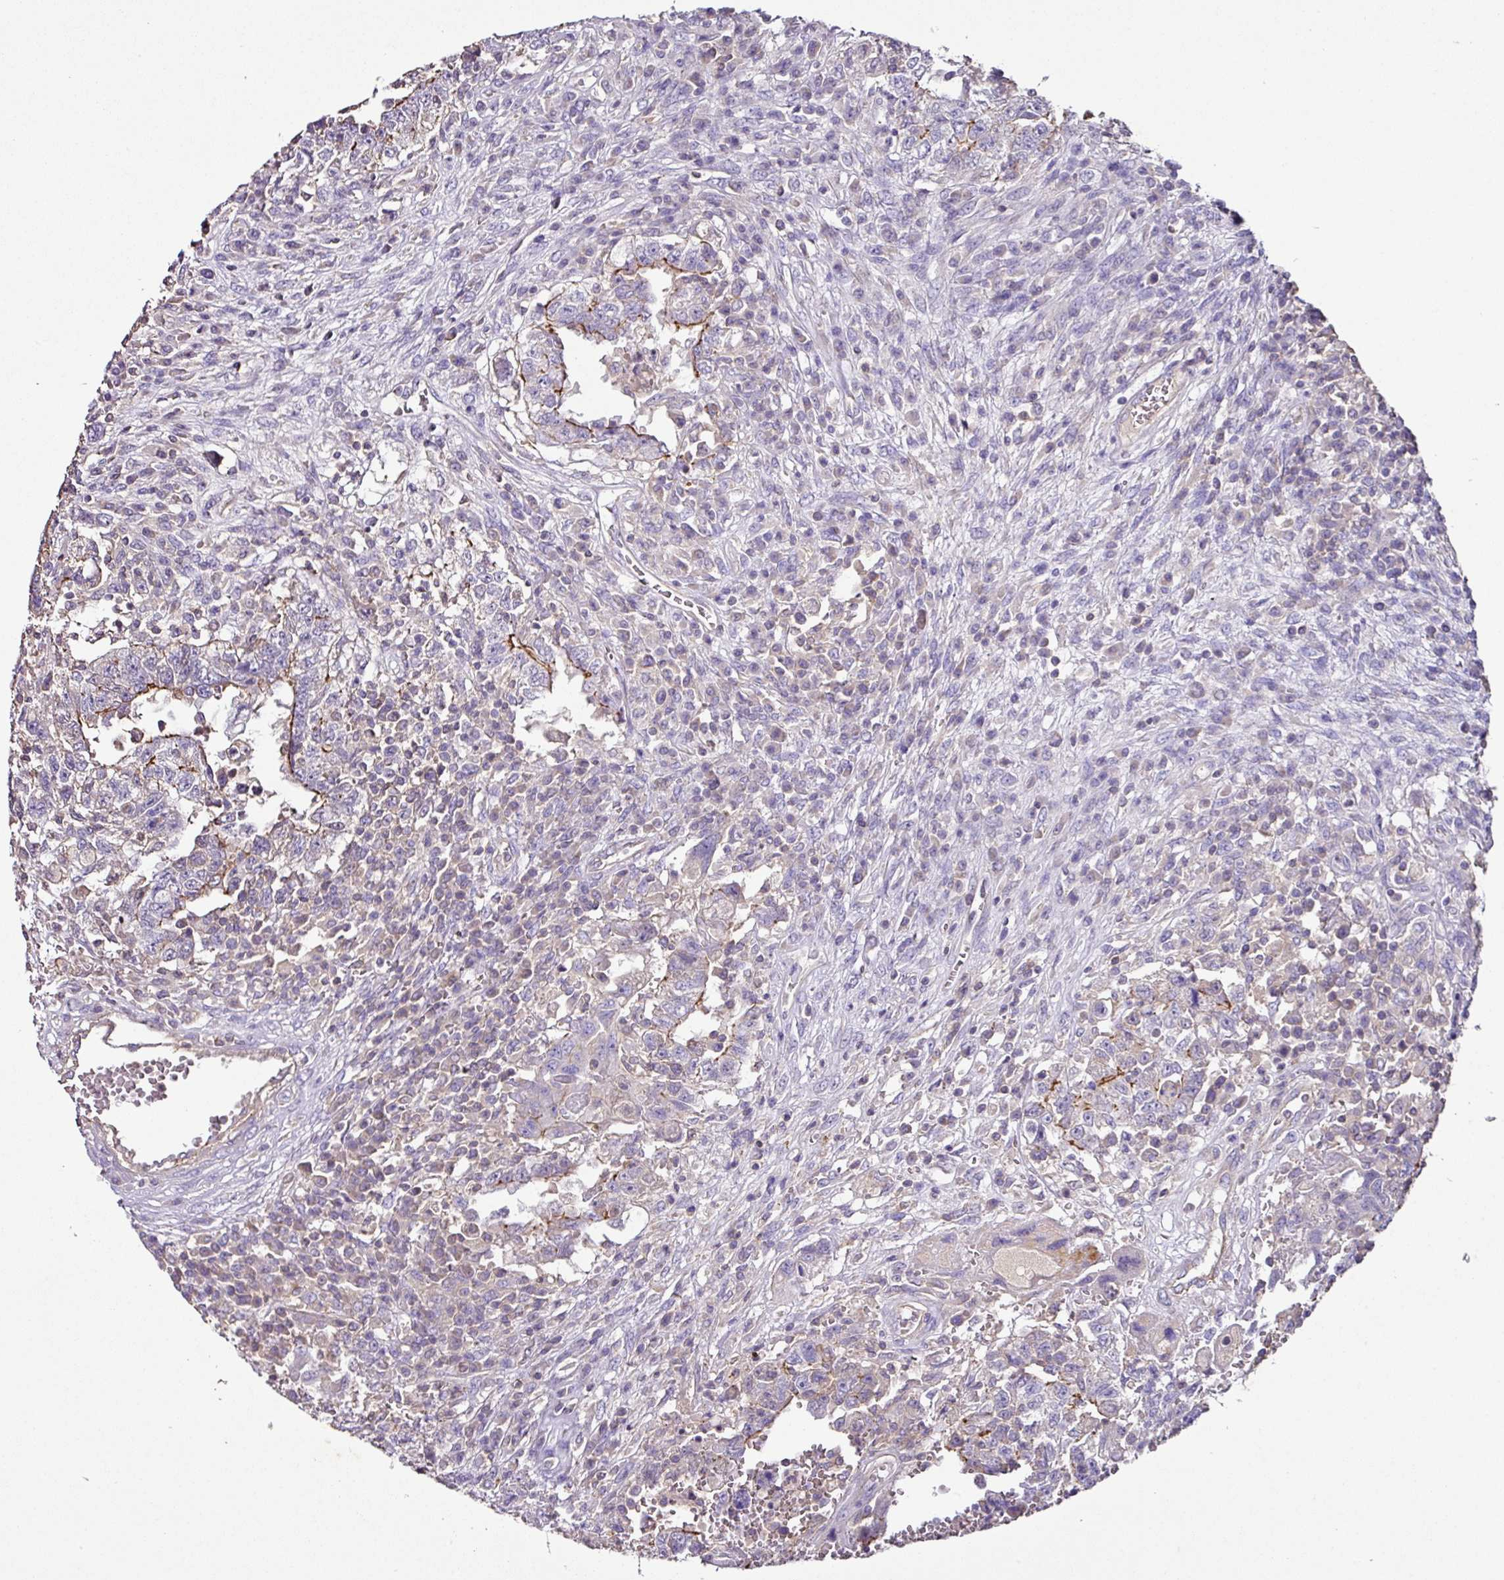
{"staining": {"intensity": "moderate", "quantity": "<25%", "location": "cytoplasmic/membranous"}, "tissue": "testis cancer", "cell_type": "Tumor cells", "image_type": "cancer", "snomed": [{"axis": "morphology", "description": "Carcinoma, Embryonal, NOS"}, {"axis": "topography", "description": "Testis"}], "caption": "Immunohistochemistry staining of testis cancer (embryonal carcinoma), which demonstrates low levels of moderate cytoplasmic/membranous expression in about <25% of tumor cells indicating moderate cytoplasmic/membranous protein expression. The staining was performed using DAB (3,3'-diaminobenzidine) (brown) for protein detection and nuclei were counterstained in hematoxylin (blue).", "gene": "AGR3", "patient": {"sex": "male", "age": 26}}